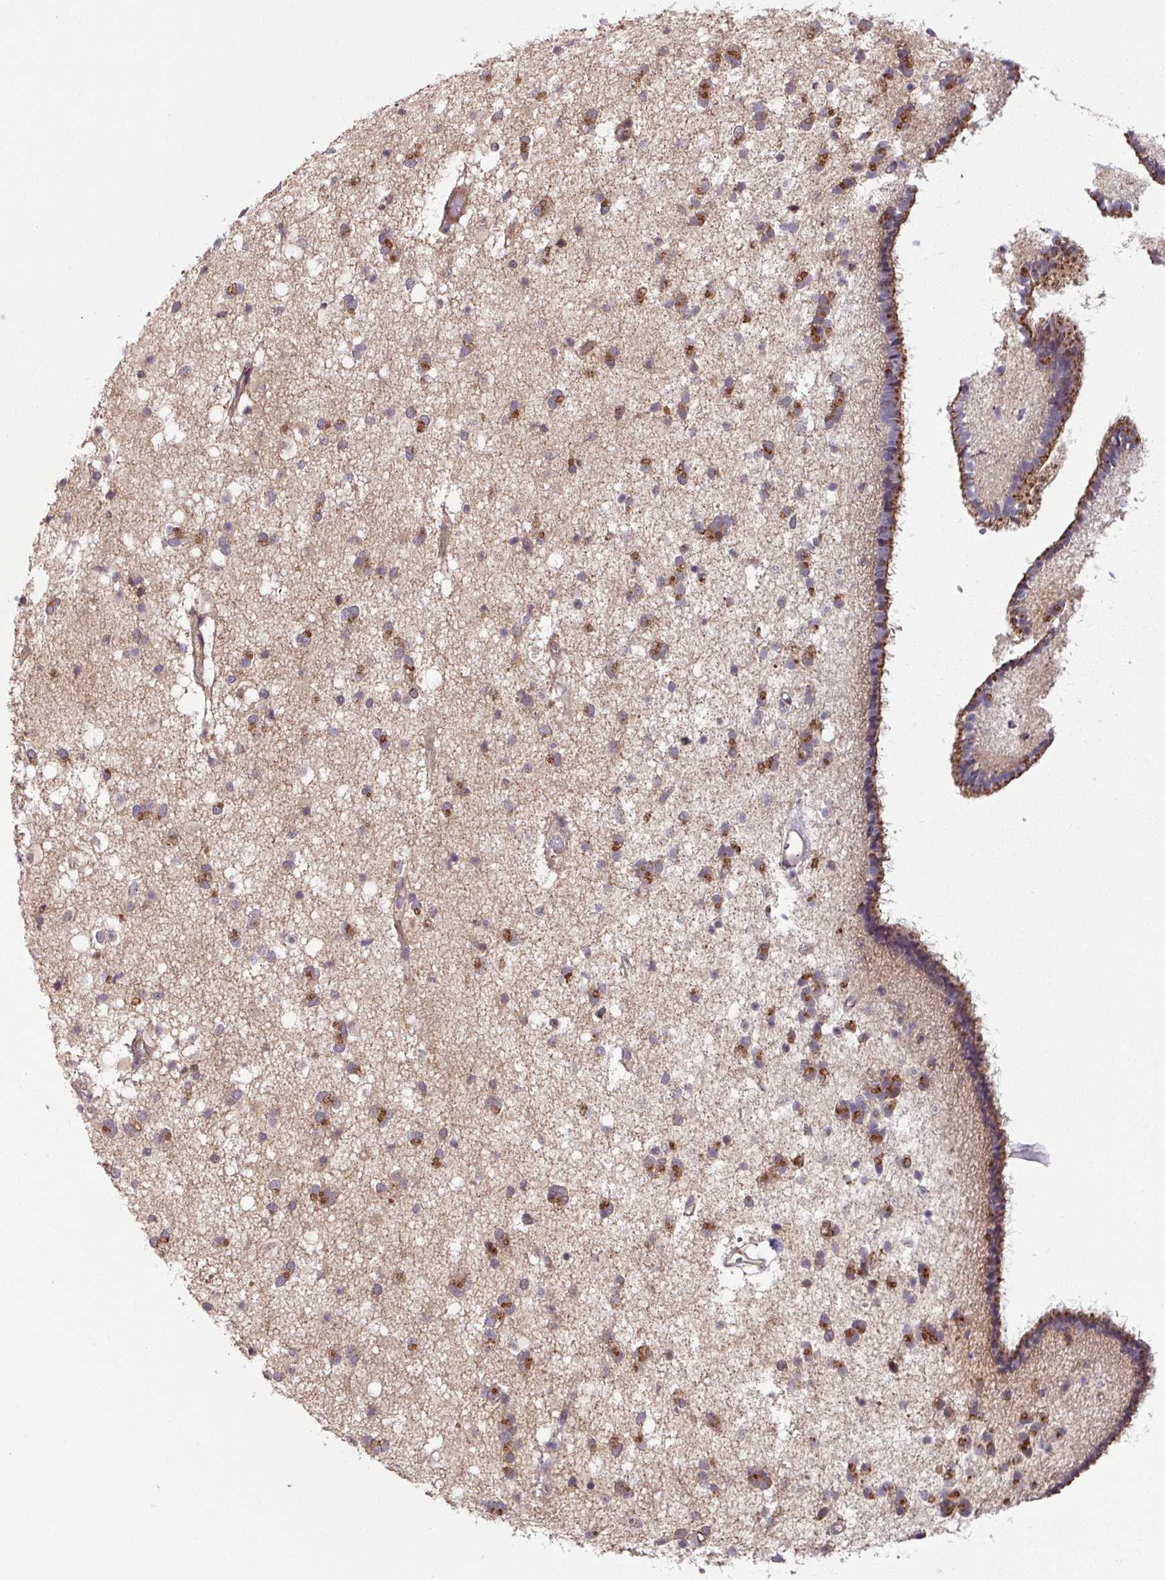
{"staining": {"intensity": "moderate", "quantity": ">75%", "location": "cytoplasmic/membranous"}, "tissue": "caudate", "cell_type": "Glial cells", "image_type": "normal", "snomed": [{"axis": "morphology", "description": "Normal tissue, NOS"}, {"axis": "topography", "description": "Lateral ventricle wall"}], "caption": "IHC of benign human caudate reveals medium levels of moderate cytoplasmic/membranous positivity in approximately >75% of glial cells. (brown staining indicates protein expression, while blue staining denotes nuclei).", "gene": "SHB", "patient": {"sex": "male", "age": 37}}